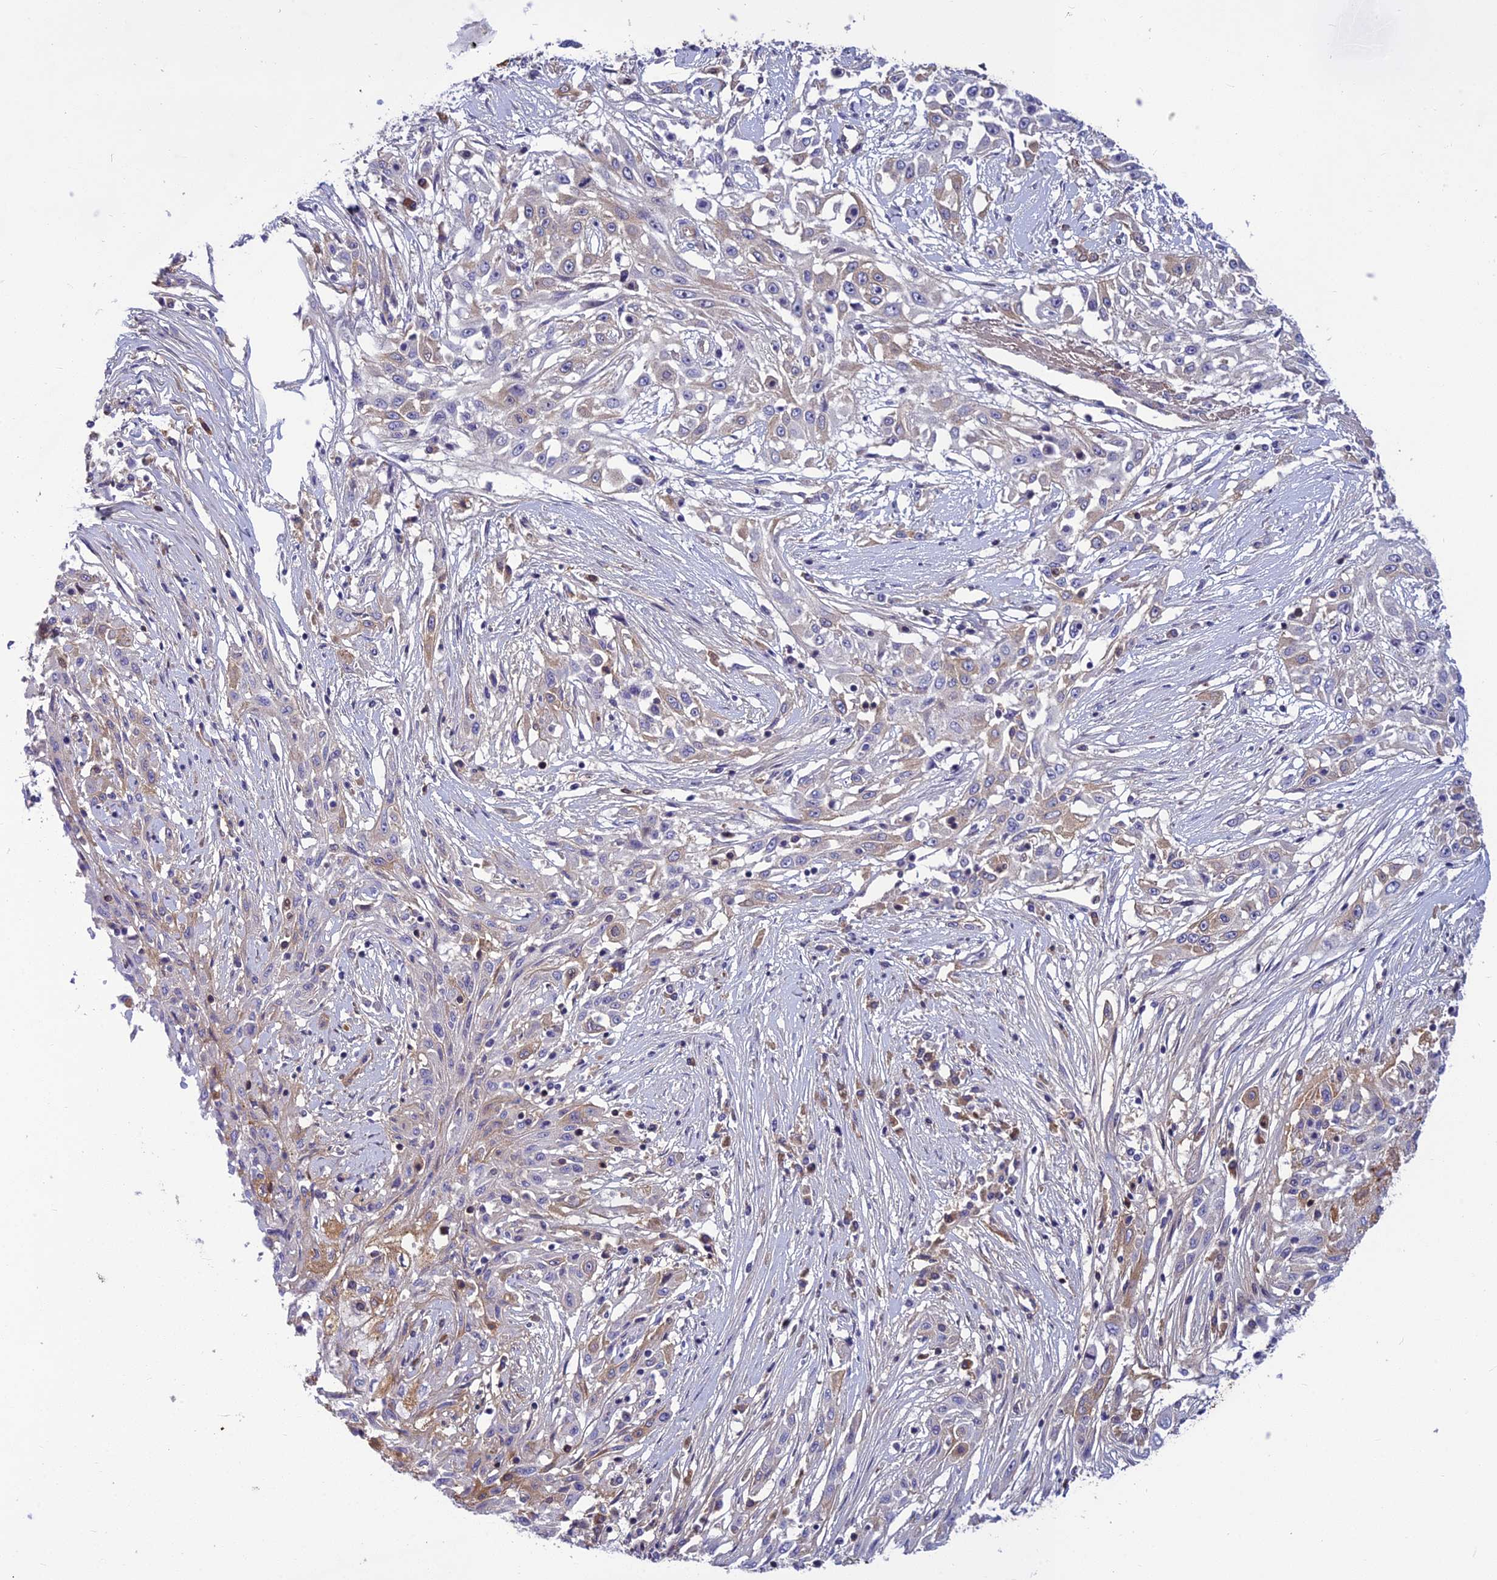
{"staining": {"intensity": "negative", "quantity": "none", "location": "none"}, "tissue": "skin cancer", "cell_type": "Tumor cells", "image_type": "cancer", "snomed": [{"axis": "morphology", "description": "Squamous cell carcinoma, NOS"}, {"axis": "morphology", "description": "Squamous cell carcinoma, metastatic, NOS"}, {"axis": "topography", "description": "Skin"}, {"axis": "topography", "description": "Lymph node"}], "caption": "Immunohistochemistry (IHC) photomicrograph of neoplastic tissue: human skin cancer (squamous cell carcinoma) stained with DAB shows no significant protein staining in tumor cells. The staining is performed using DAB (3,3'-diaminobenzidine) brown chromogen with nuclei counter-stained in using hematoxylin.", "gene": "CLEC11A", "patient": {"sex": "male", "age": 75}}